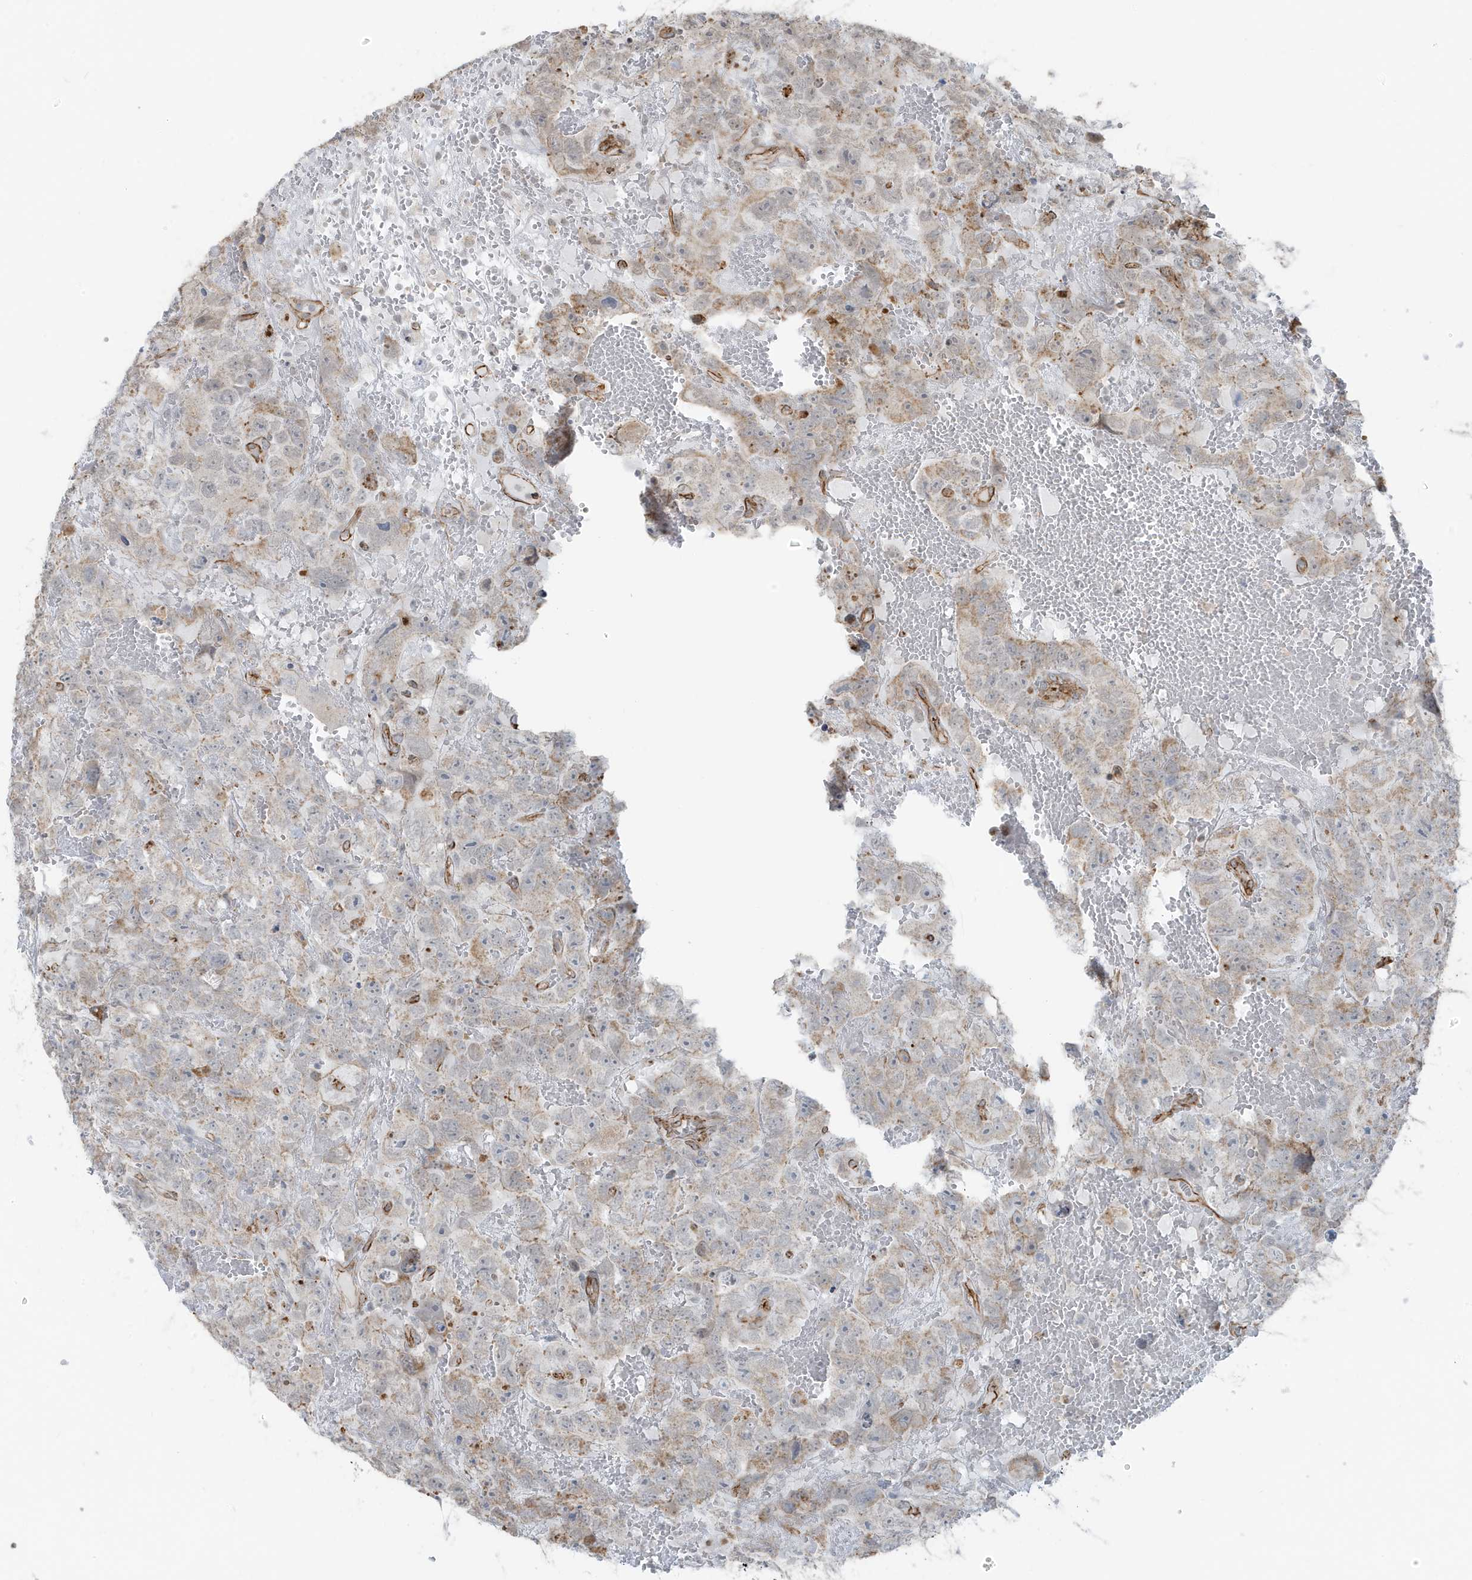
{"staining": {"intensity": "weak", "quantity": "<25%", "location": "cytoplasmic/membranous"}, "tissue": "testis cancer", "cell_type": "Tumor cells", "image_type": "cancer", "snomed": [{"axis": "morphology", "description": "Carcinoma, Embryonal, NOS"}, {"axis": "topography", "description": "Testis"}], "caption": "High magnification brightfield microscopy of testis embryonal carcinoma stained with DAB (brown) and counterstained with hematoxylin (blue): tumor cells show no significant staining.", "gene": "CHCHD4", "patient": {"sex": "male", "age": 45}}